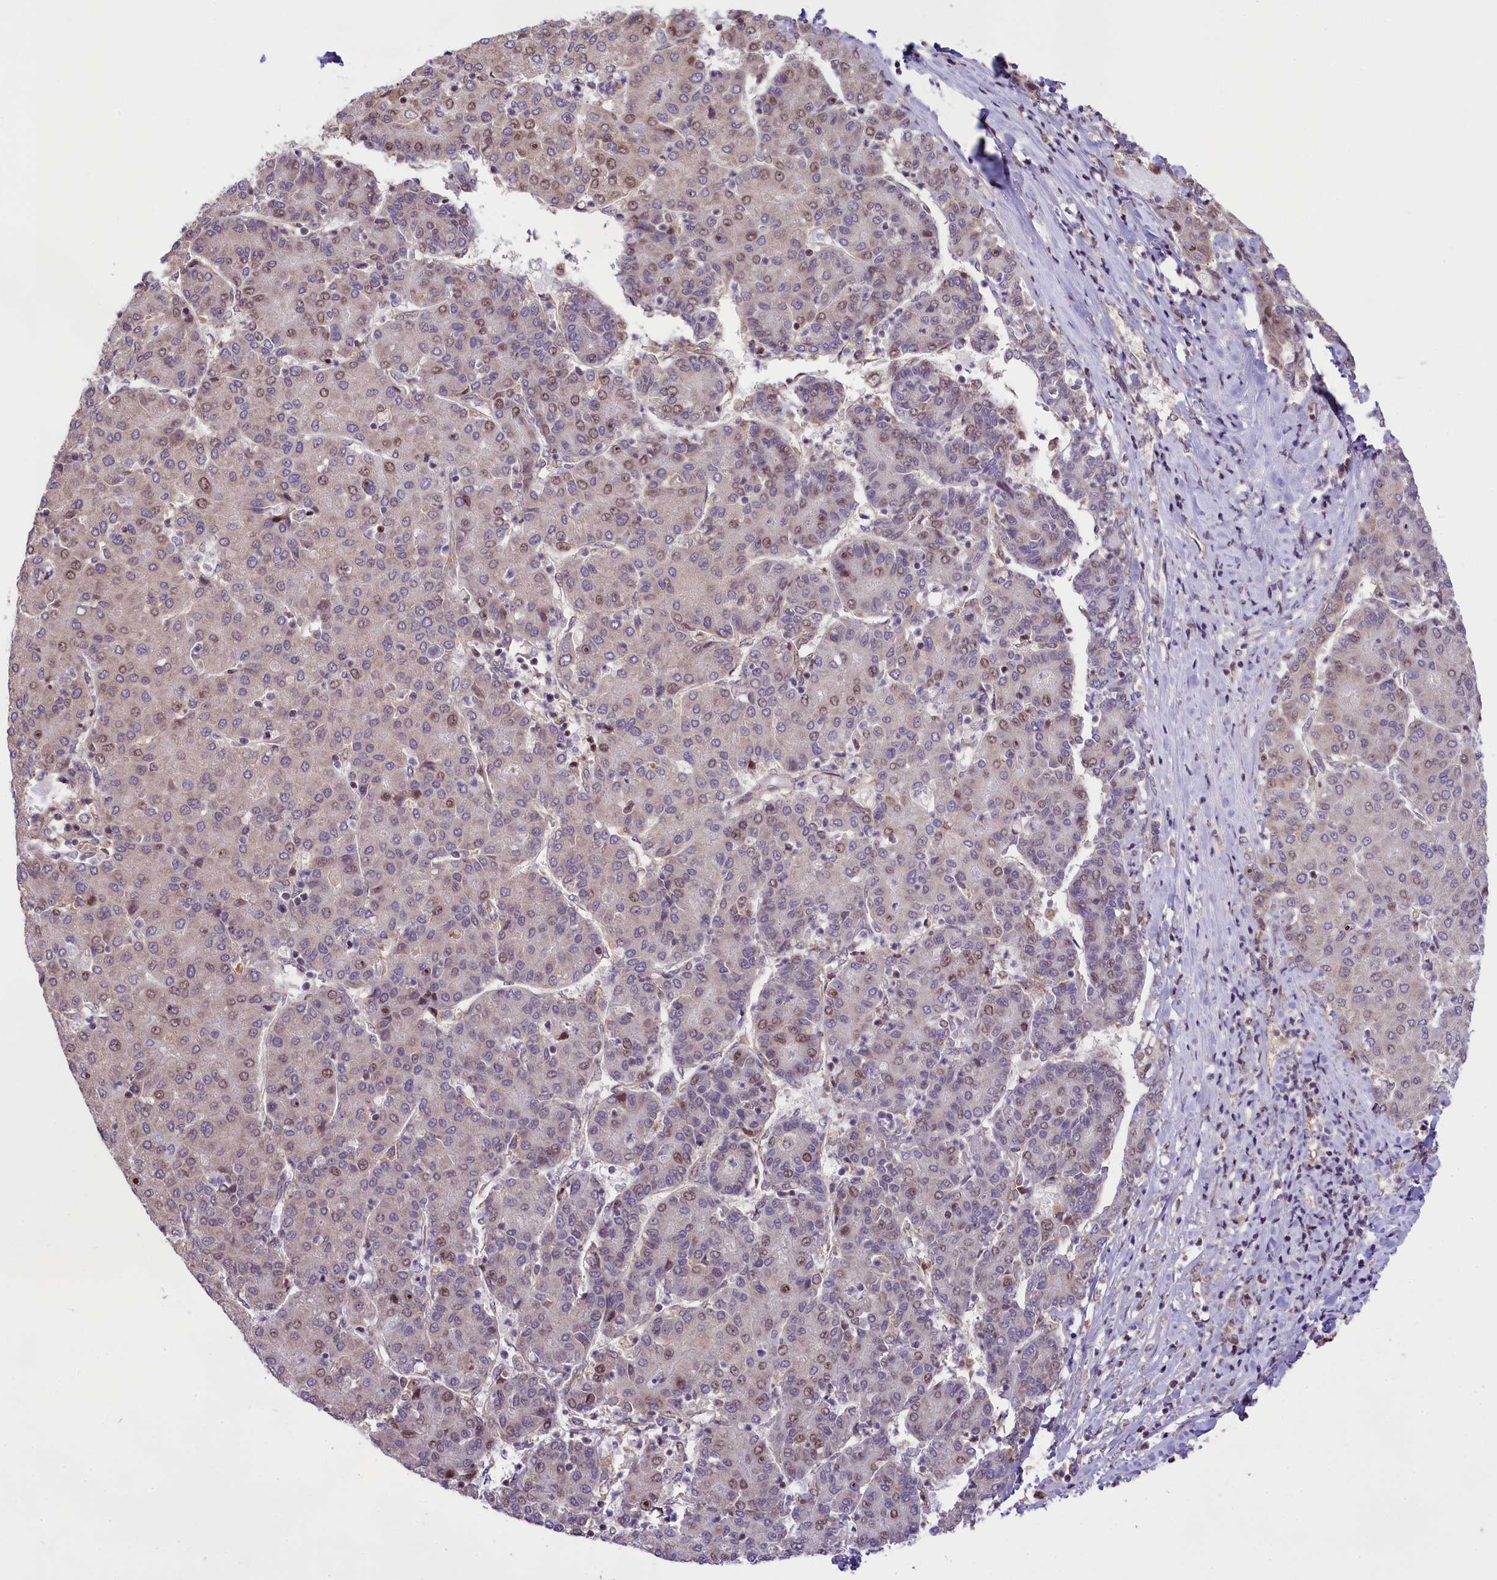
{"staining": {"intensity": "weak", "quantity": "25%-75%", "location": "nuclear"}, "tissue": "liver cancer", "cell_type": "Tumor cells", "image_type": "cancer", "snomed": [{"axis": "morphology", "description": "Carcinoma, Hepatocellular, NOS"}, {"axis": "topography", "description": "Liver"}], "caption": "This image shows liver hepatocellular carcinoma stained with IHC to label a protein in brown. The nuclear of tumor cells show weak positivity for the protein. Nuclei are counter-stained blue.", "gene": "RBBP8", "patient": {"sex": "male", "age": 65}}